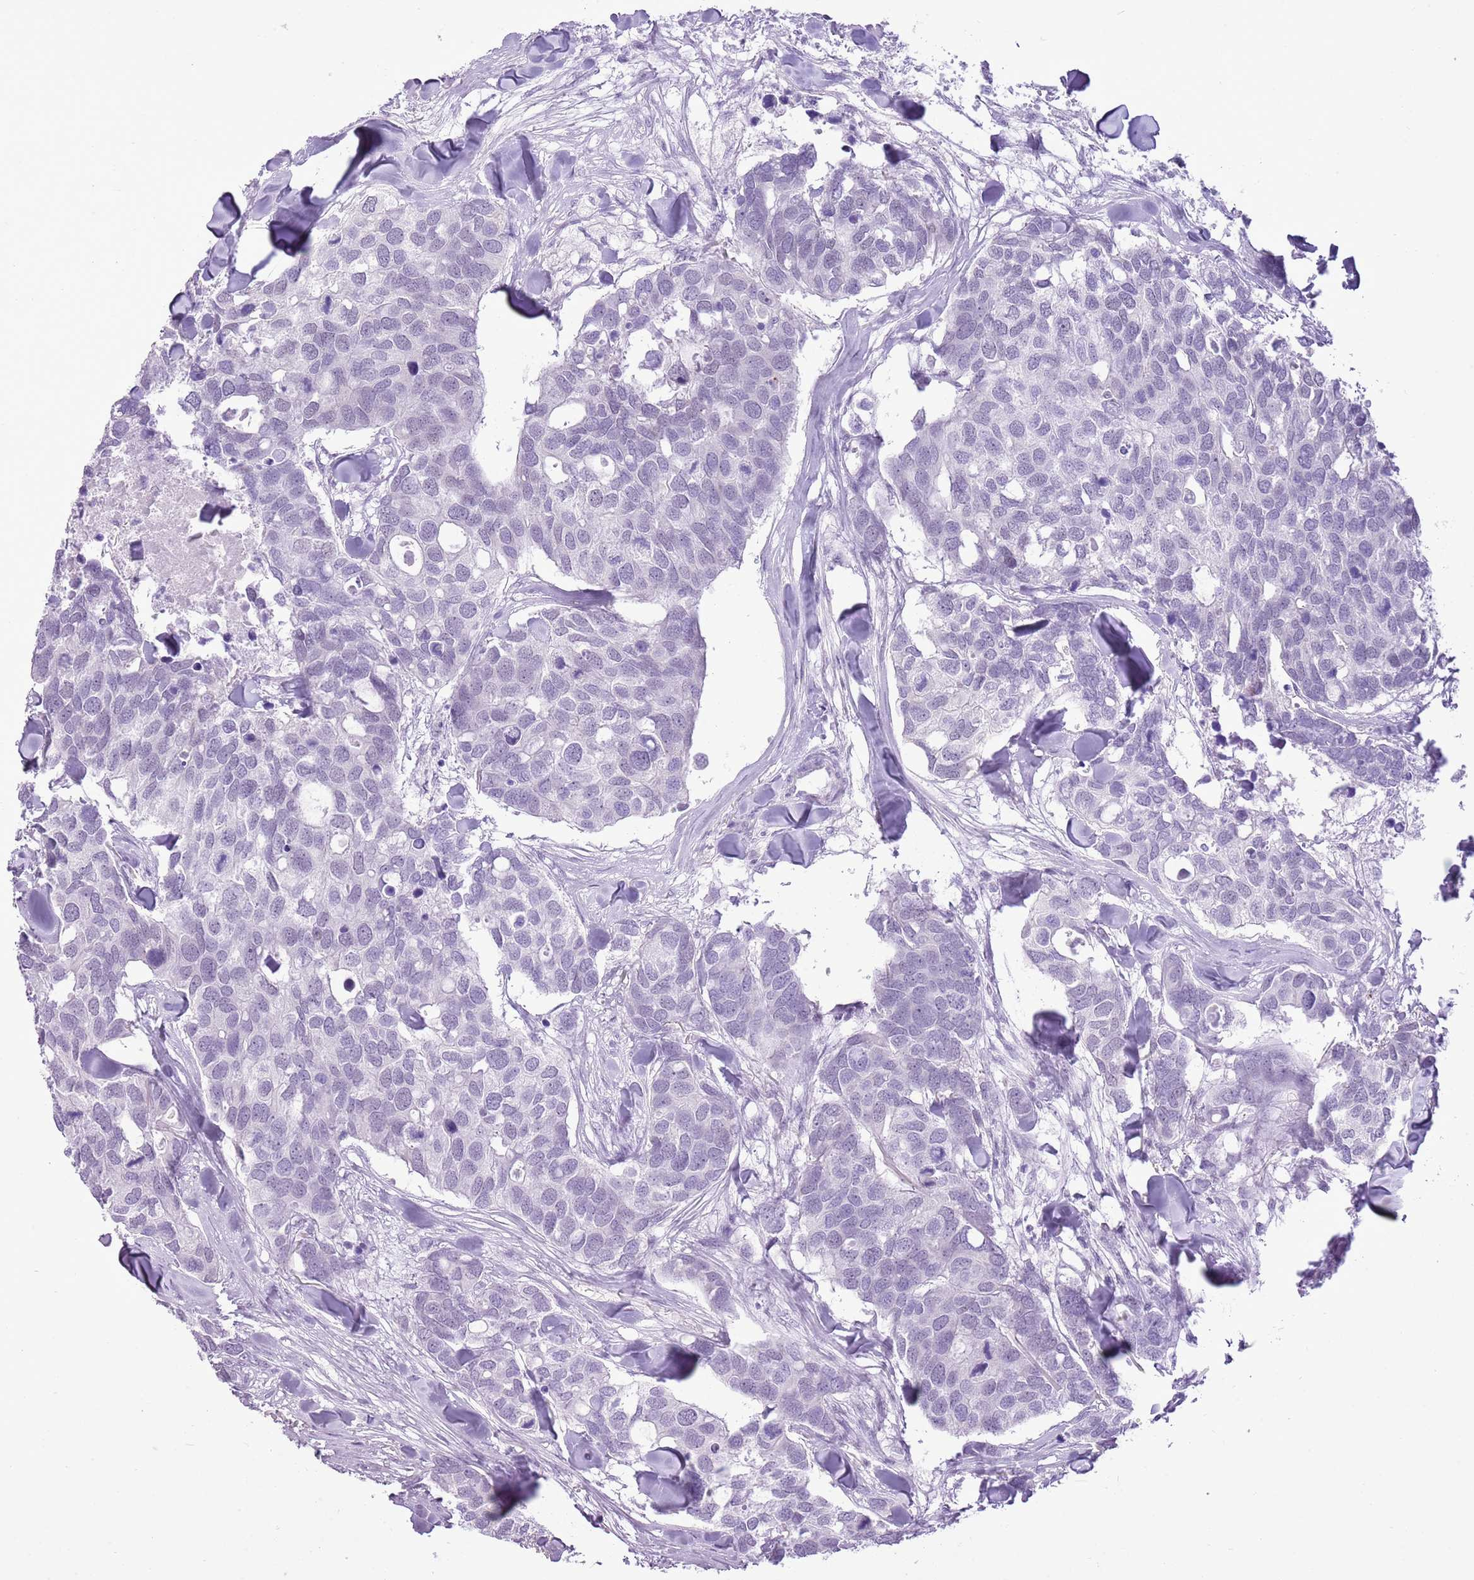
{"staining": {"intensity": "negative", "quantity": "none", "location": "none"}, "tissue": "breast cancer", "cell_type": "Tumor cells", "image_type": "cancer", "snomed": [{"axis": "morphology", "description": "Duct carcinoma"}, {"axis": "topography", "description": "Breast"}], "caption": "High magnification brightfield microscopy of breast cancer (intraductal carcinoma) stained with DAB (3,3'-diaminobenzidine) (brown) and counterstained with hematoxylin (blue): tumor cells show no significant positivity.", "gene": "RPL3L", "patient": {"sex": "female", "age": 83}}